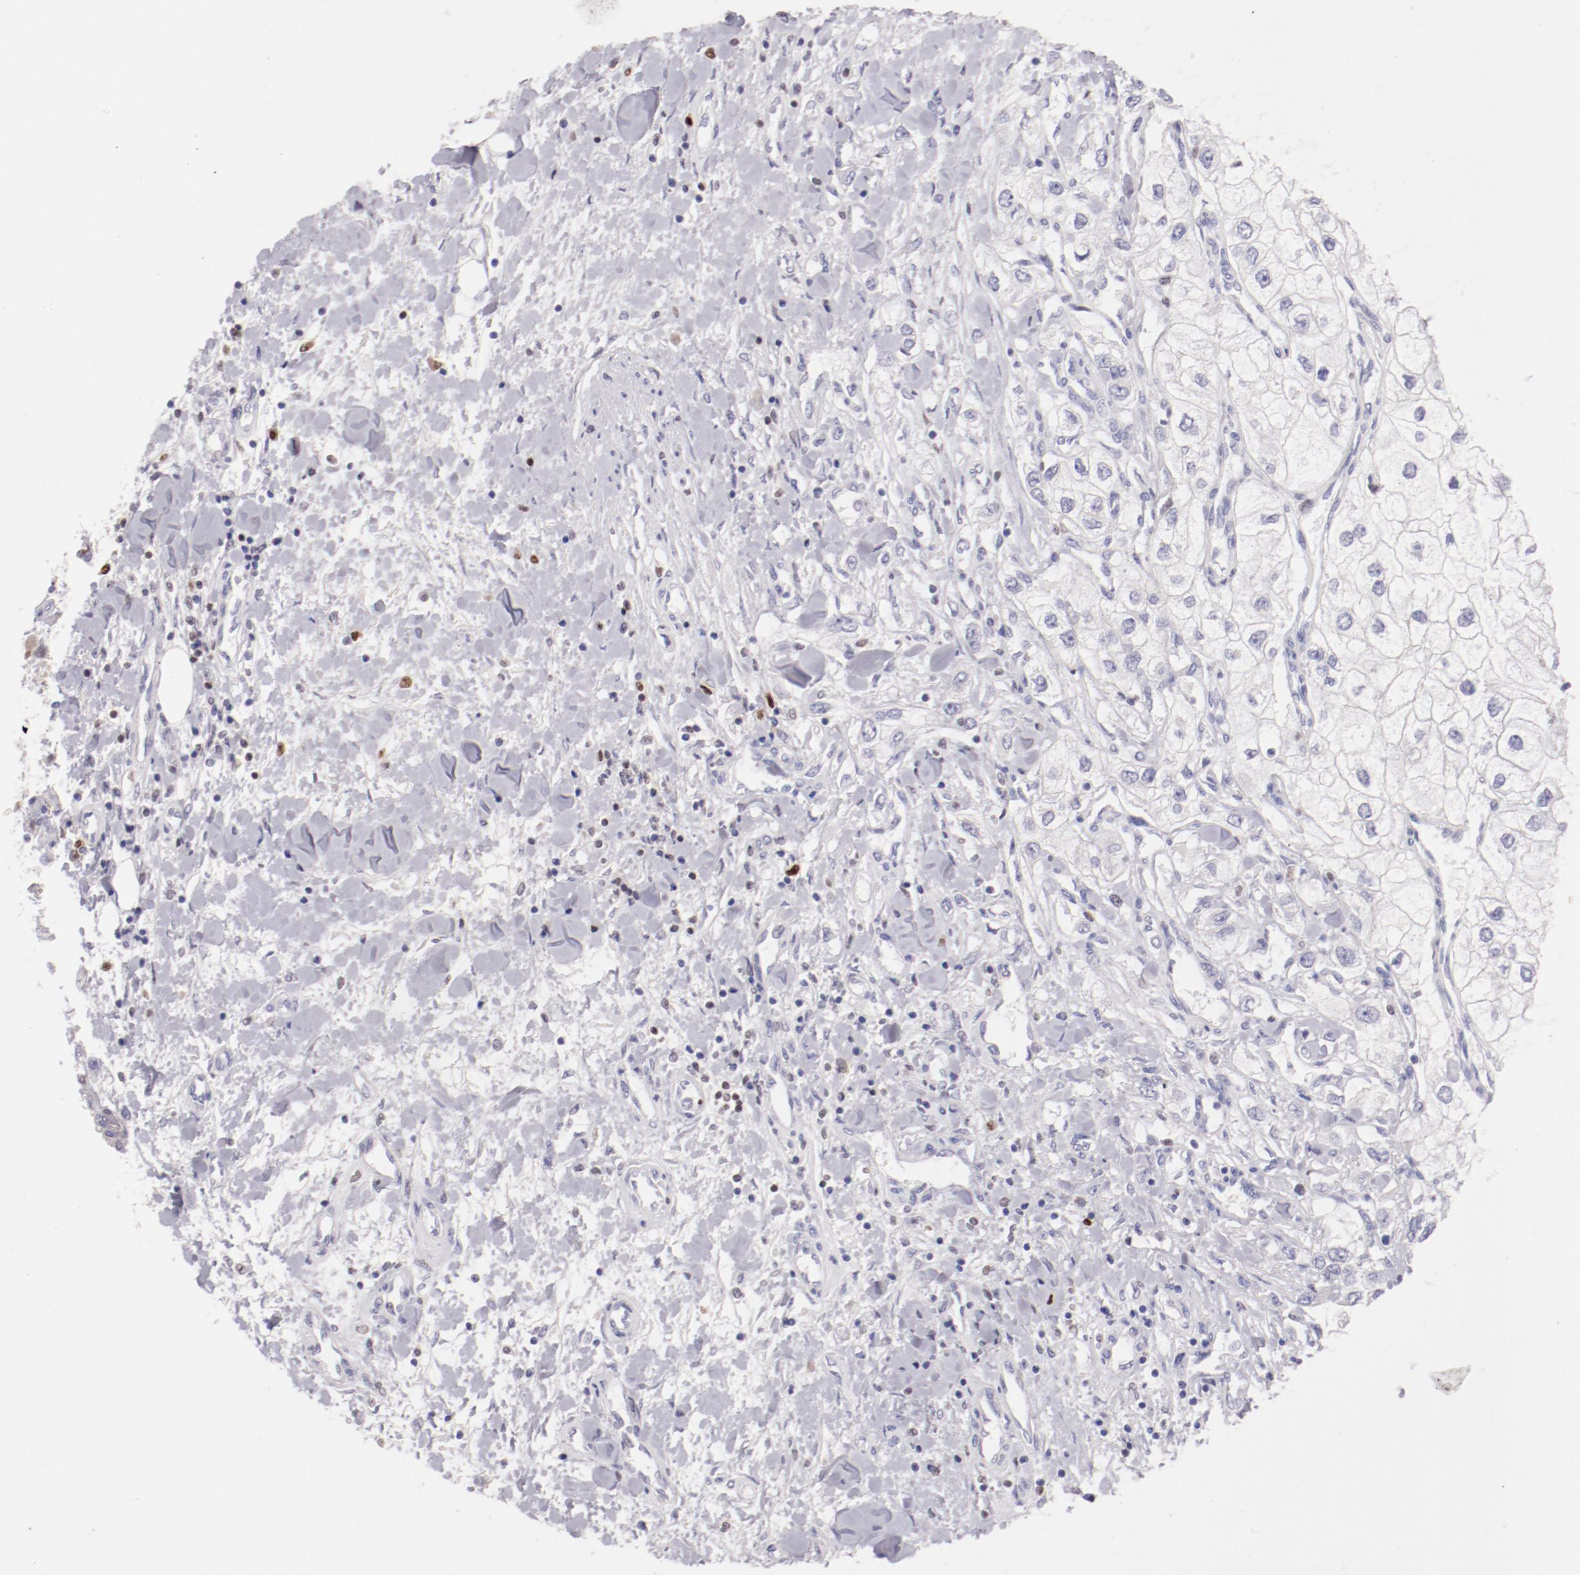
{"staining": {"intensity": "negative", "quantity": "none", "location": "none"}, "tissue": "renal cancer", "cell_type": "Tumor cells", "image_type": "cancer", "snomed": [{"axis": "morphology", "description": "Adenocarcinoma, NOS"}, {"axis": "topography", "description": "Kidney"}], "caption": "A high-resolution histopathology image shows immunohistochemistry staining of renal cancer (adenocarcinoma), which reveals no significant expression in tumor cells. (Brightfield microscopy of DAB (3,3'-diaminobenzidine) immunohistochemistry at high magnification).", "gene": "IRF8", "patient": {"sex": "male", "age": 57}}